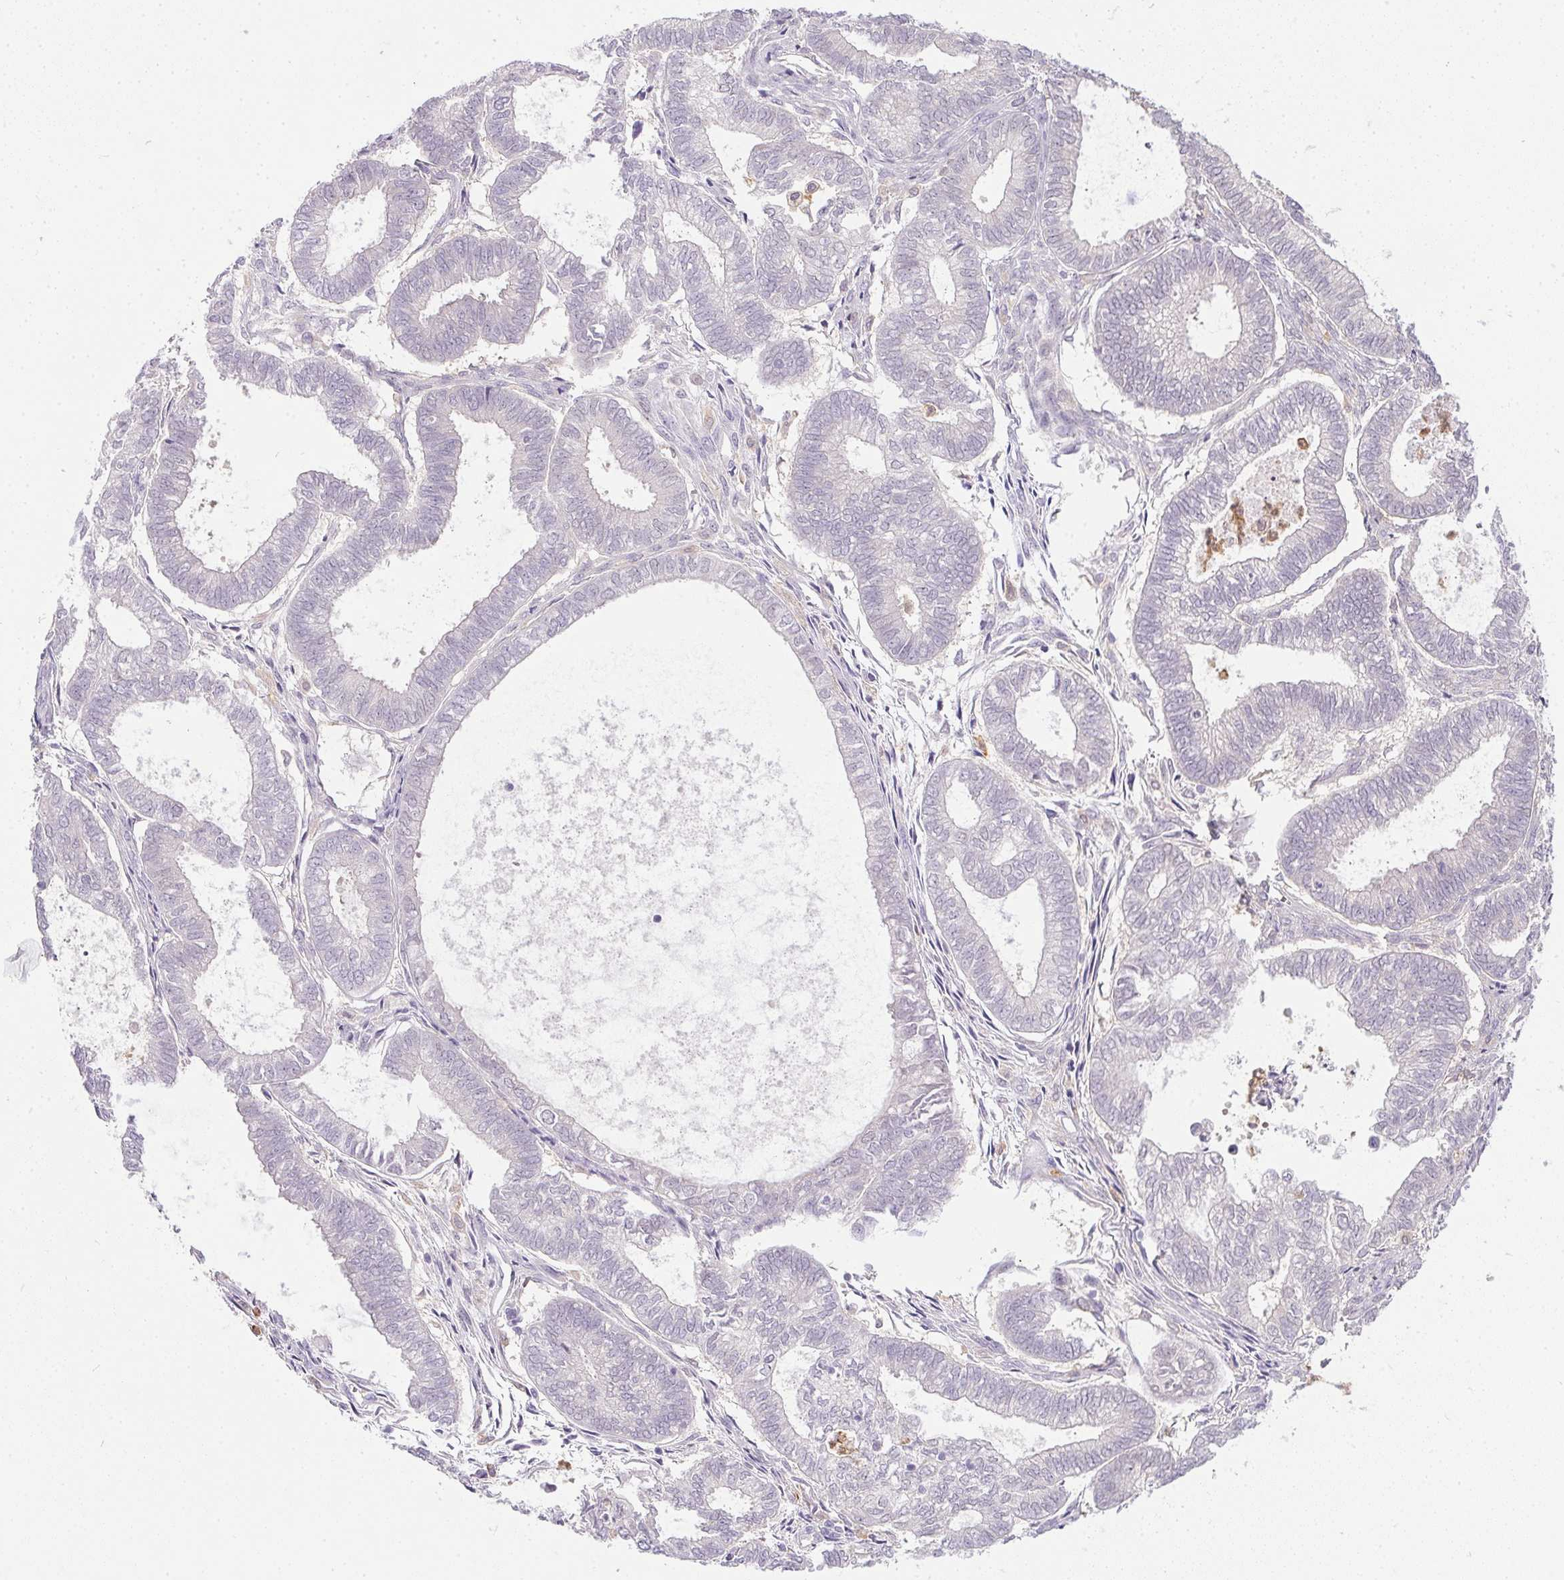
{"staining": {"intensity": "negative", "quantity": "none", "location": "none"}, "tissue": "ovarian cancer", "cell_type": "Tumor cells", "image_type": "cancer", "snomed": [{"axis": "morphology", "description": "Carcinoma, endometroid"}, {"axis": "topography", "description": "Ovary"}], "caption": "Endometroid carcinoma (ovarian) was stained to show a protein in brown. There is no significant staining in tumor cells.", "gene": "DNAJC5G", "patient": {"sex": "female", "age": 64}}